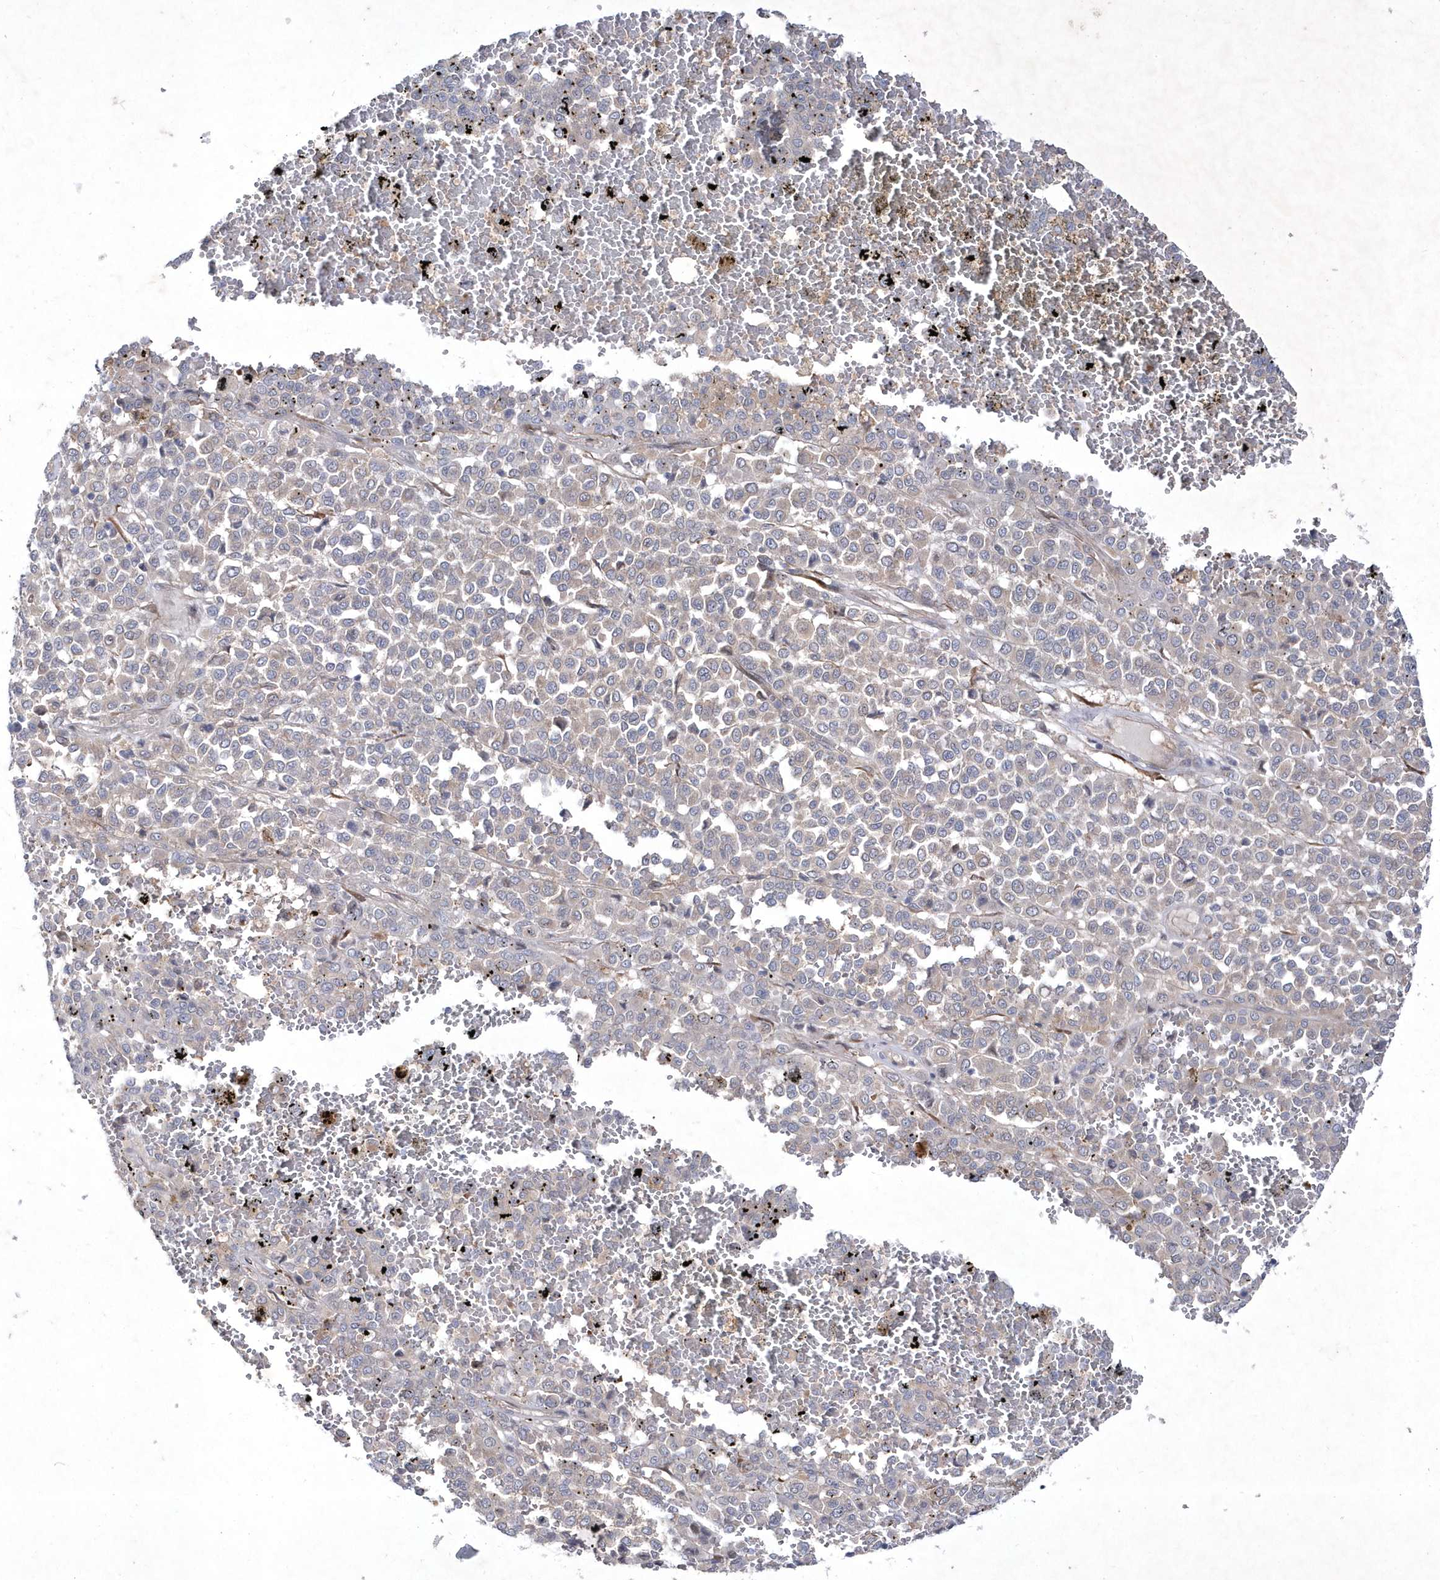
{"staining": {"intensity": "negative", "quantity": "none", "location": "none"}, "tissue": "melanoma", "cell_type": "Tumor cells", "image_type": "cancer", "snomed": [{"axis": "morphology", "description": "Malignant melanoma, Metastatic site"}, {"axis": "topography", "description": "Pancreas"}], "caption": "DAB immunohistochemical staining of human malignant melanoma (metastatic site) demonstrates no significant positivity in tumor cells.", "gene": "DSPP", "patient": {"sex": "female", "age": 30}}